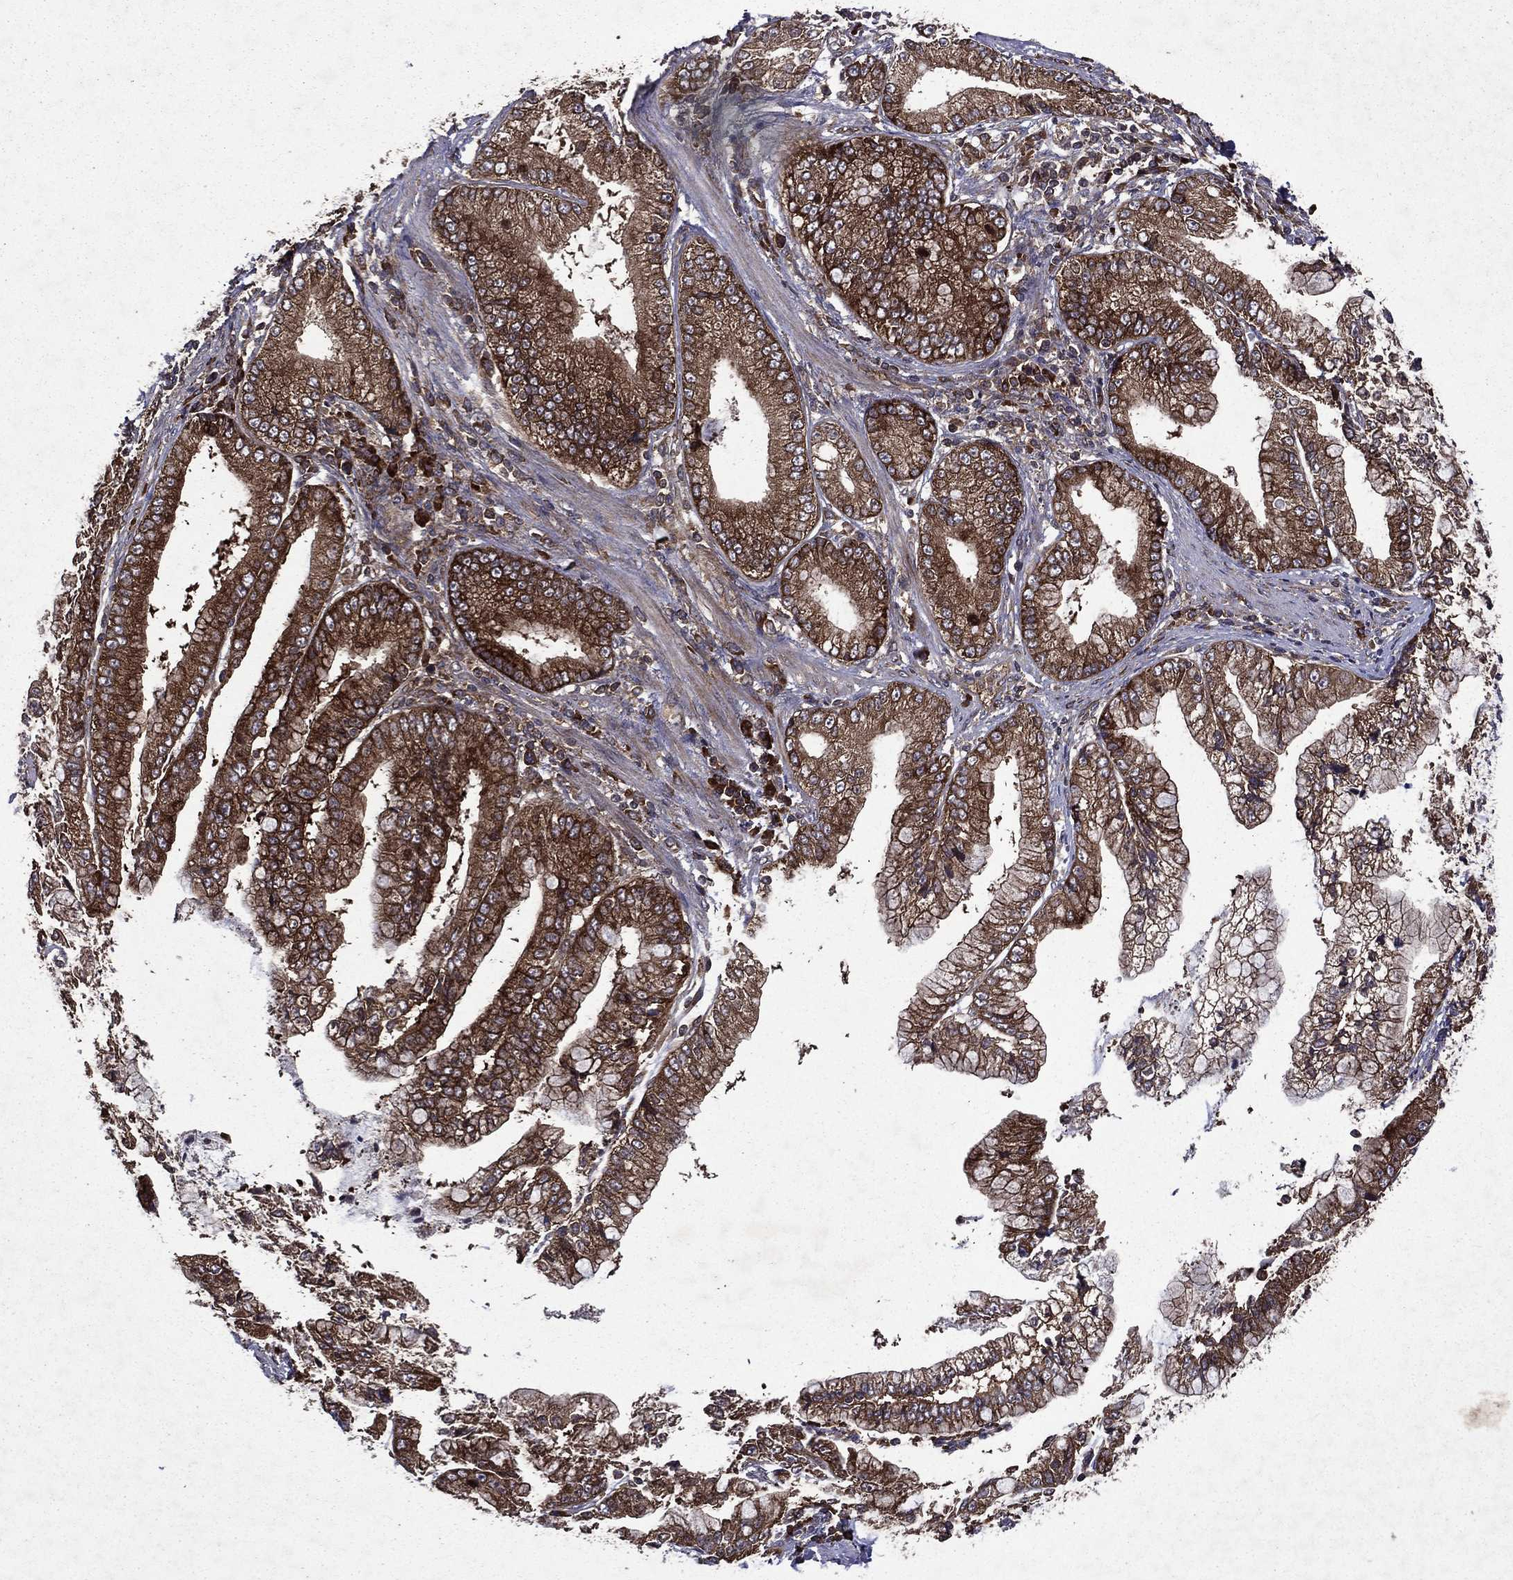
{"staining": {"intensity": "strong", "quantity": ">75%", "location": "cytoplasmic/membranous"}, "tissue": "stomach cancer", "cell_type": "Tumor cells", "image_type": "cancer", "snomed": [{"axis": "morphology", "description": "Adenocarcinoma, NOS"}, {"axis": "topography", "description": "Stomach, upper"}], "caption": "A brown stain highlights strong cytoplasmic/membranous positivity of a protein in human stomach adenocarcinoma tumor cells.", "gene": "EIF2B4", "patient": {"sex": "female", "age": 74}}